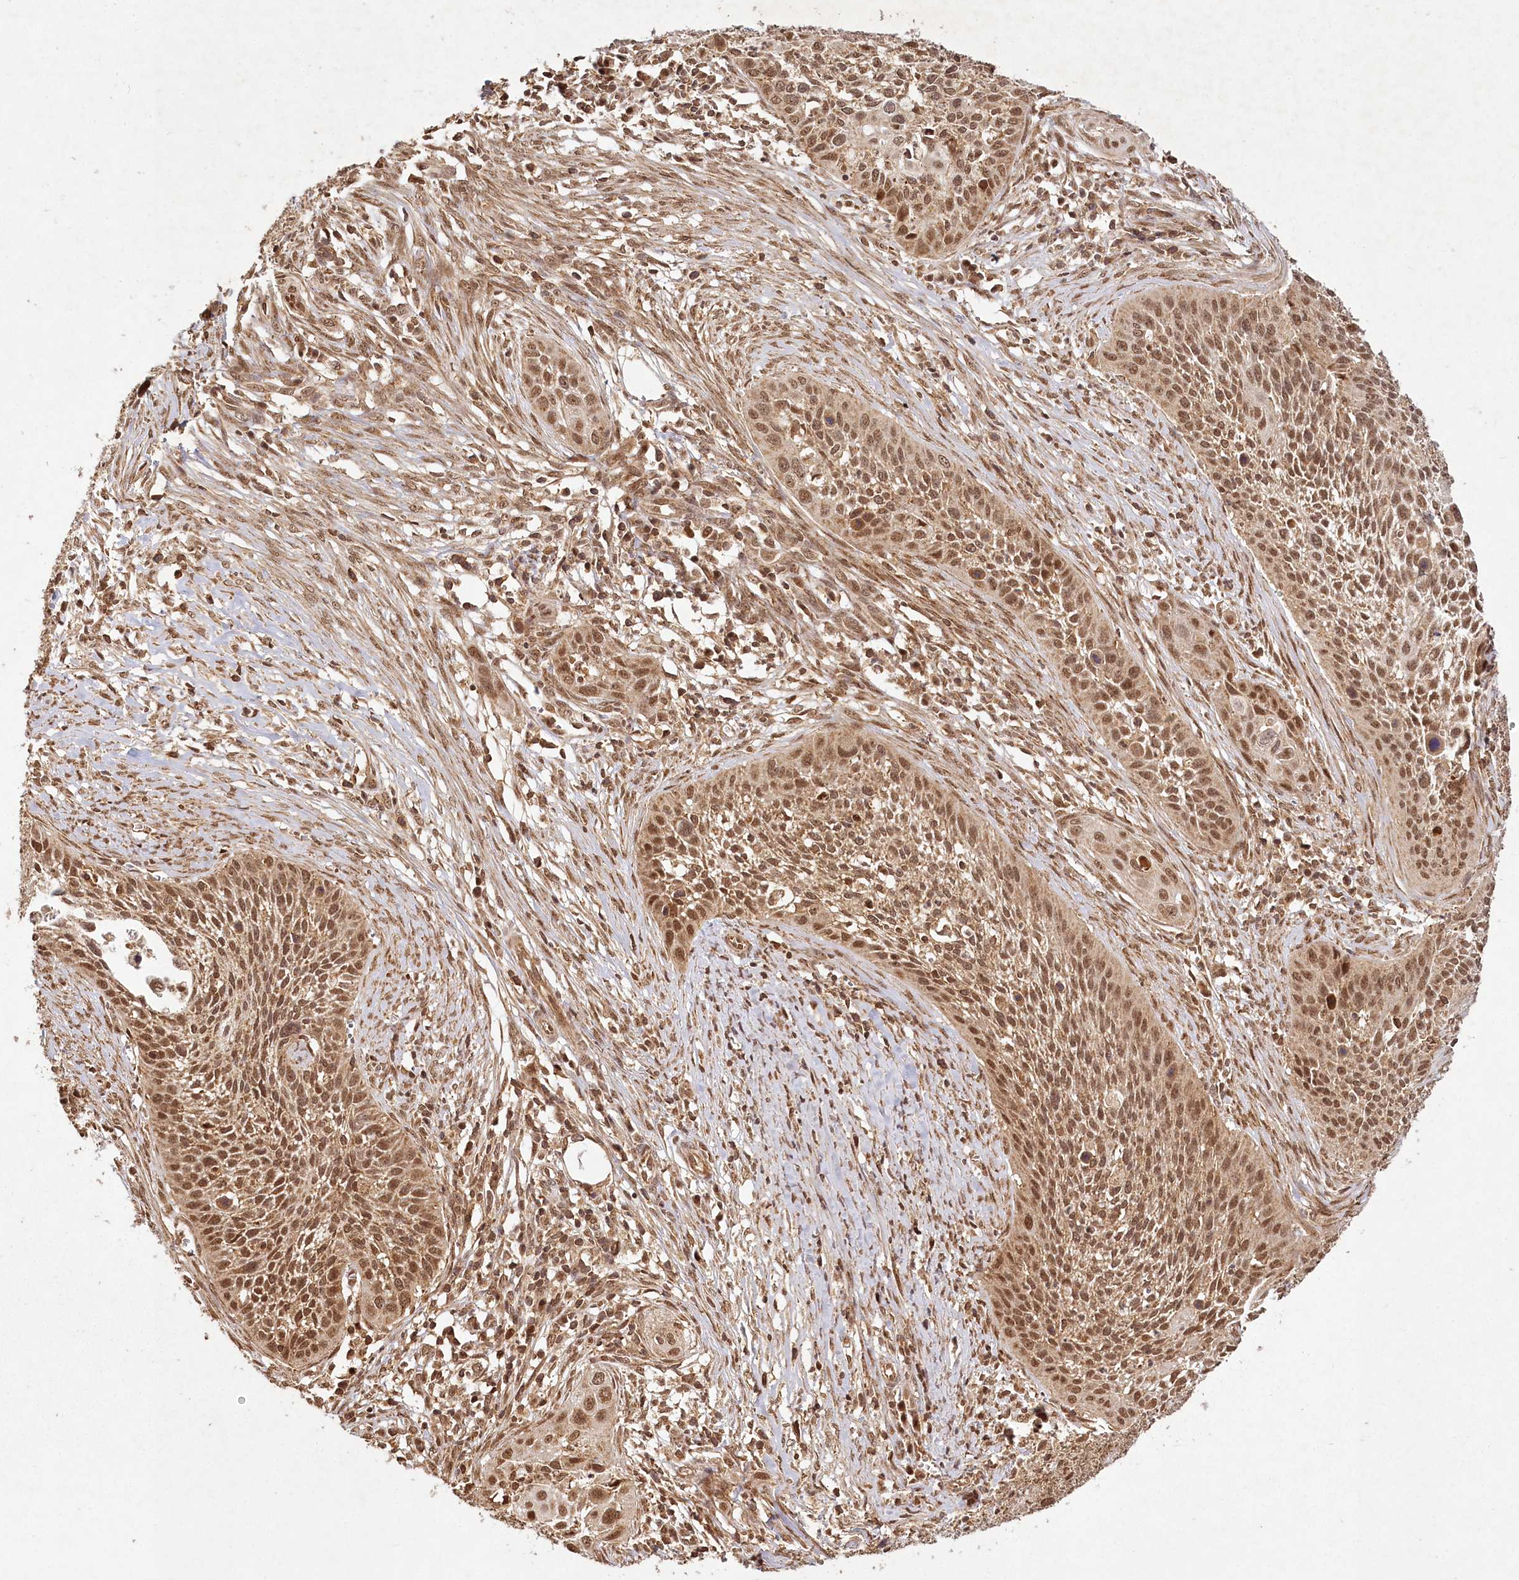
{"staining": {"intensity": "moderate", "quantity": ">75%", "location": "nuclear"}, "tissue": "cervical cancer", "cell_type": "Tumor cells", "image_type": "cancer", "snomed": [{"axis": "morphology", "description": "Squamous cell carcinoma, NOS"}, {"axis": "topography", "description": "Cervix"}], "caption": "Cervical cancer (squamous cell carcinoma) stained with DAB (3,3'-diaminobenzidine) IHC exhibits medium levels of moderate nuclear positivity in about >75% of tumor cells. (Brightfield microscopy of DAB IHC at high magnification).", "gene": "MICU1", "patient": {"sex": "female", "age": 34}}